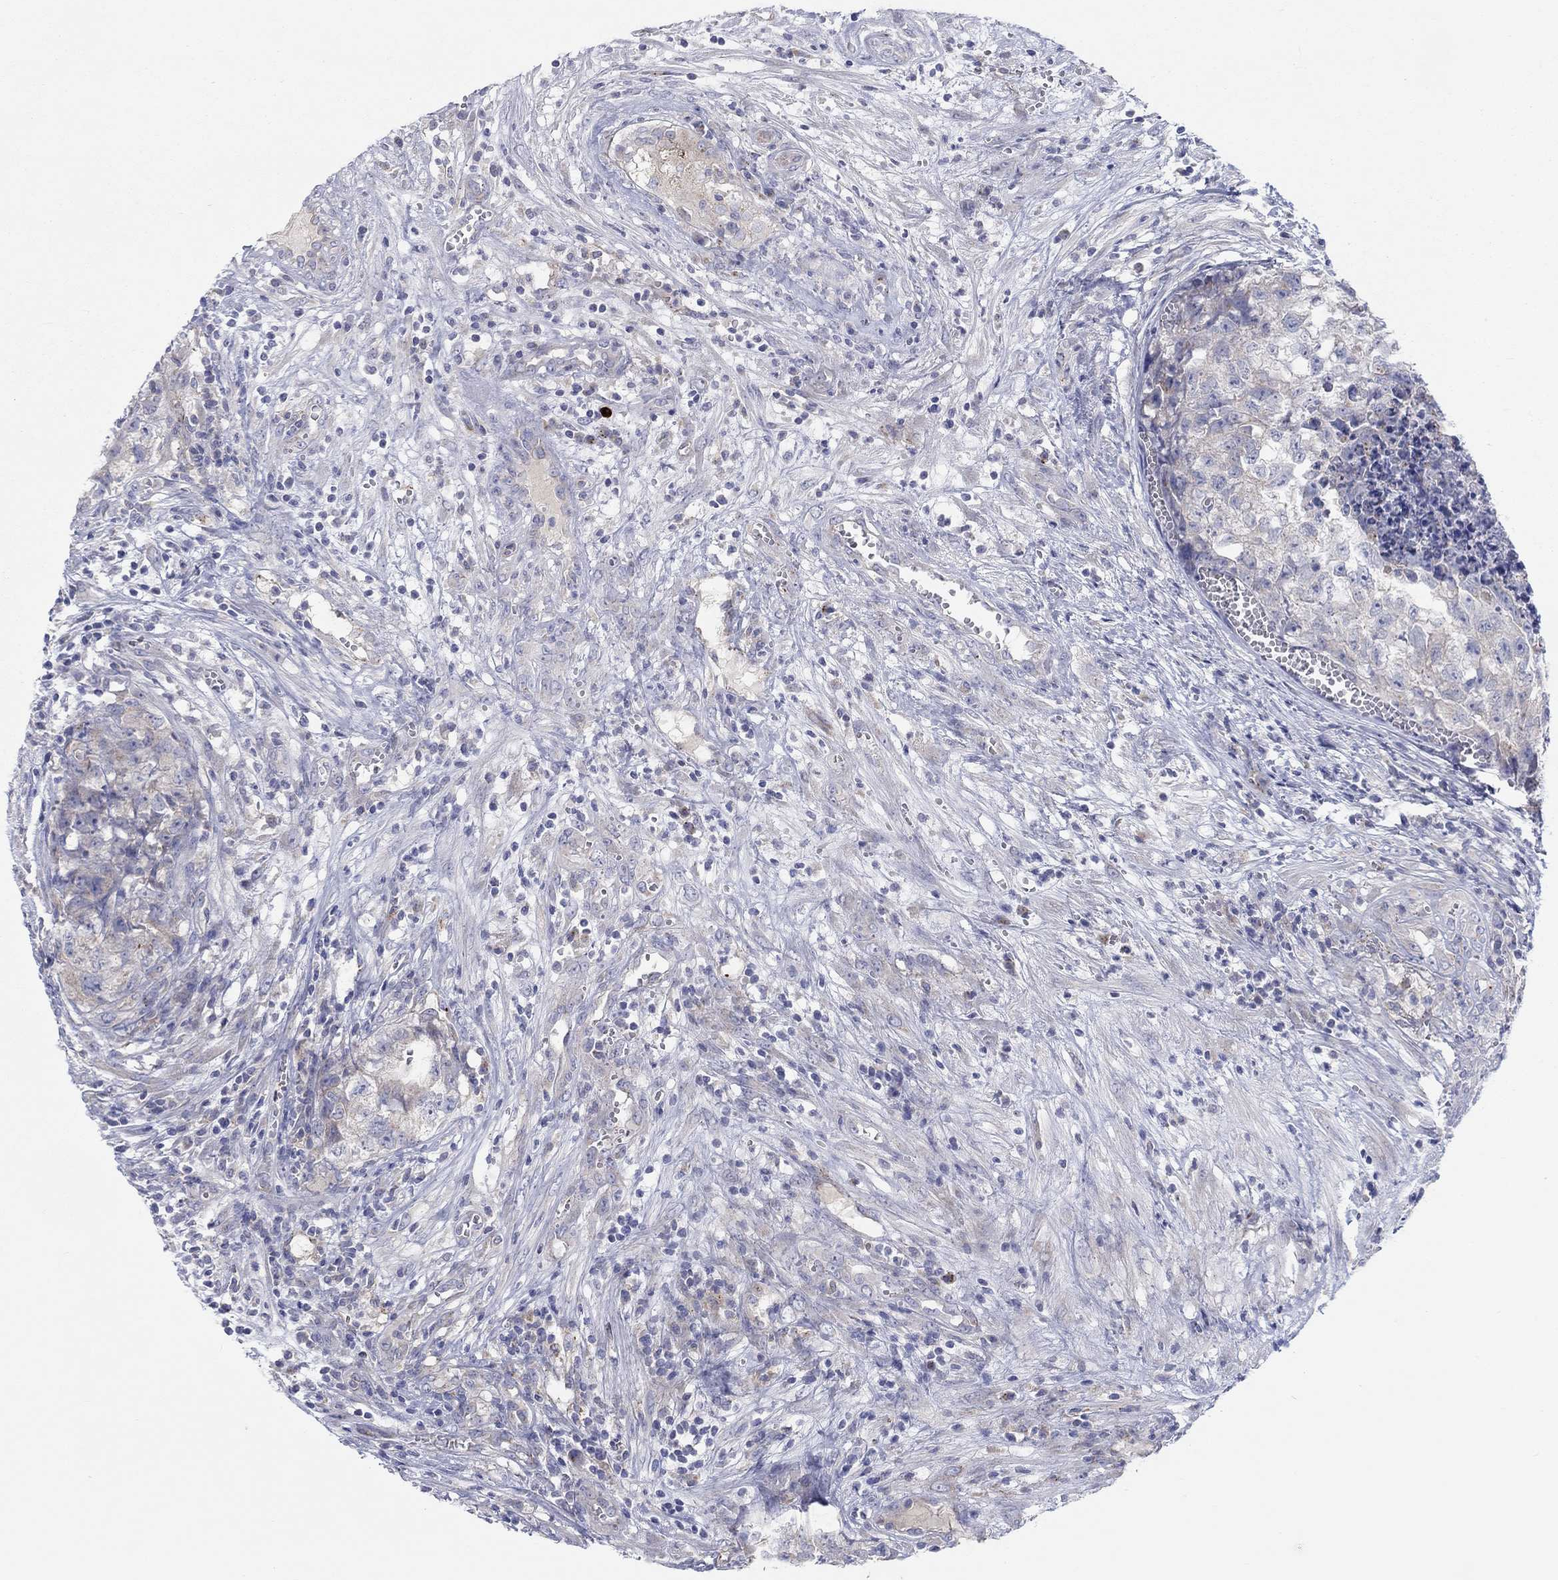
{"staining": {"intensity": "negative", "quantity": "none", "location": "none"}, "tissue": "testis cancer", "cell_type": "Tumor cells", "image_type": "cancer", "snomed": [{"axis": "morphology", "description": "Seminoma, NOS"}, {"axis": "morphology", "description": "Carcinoma, Embryonal, NOS"}, {"axis": "topography", "description": "Testis"}], "caption": "This is a image of immunohistochemistry (IHC) staining of testis cancer, which shows no expression in tumor cells. (DAB IHC, high magnification).", "gene": "BCO2", "patient": {"sex": "male", "age": 22}}